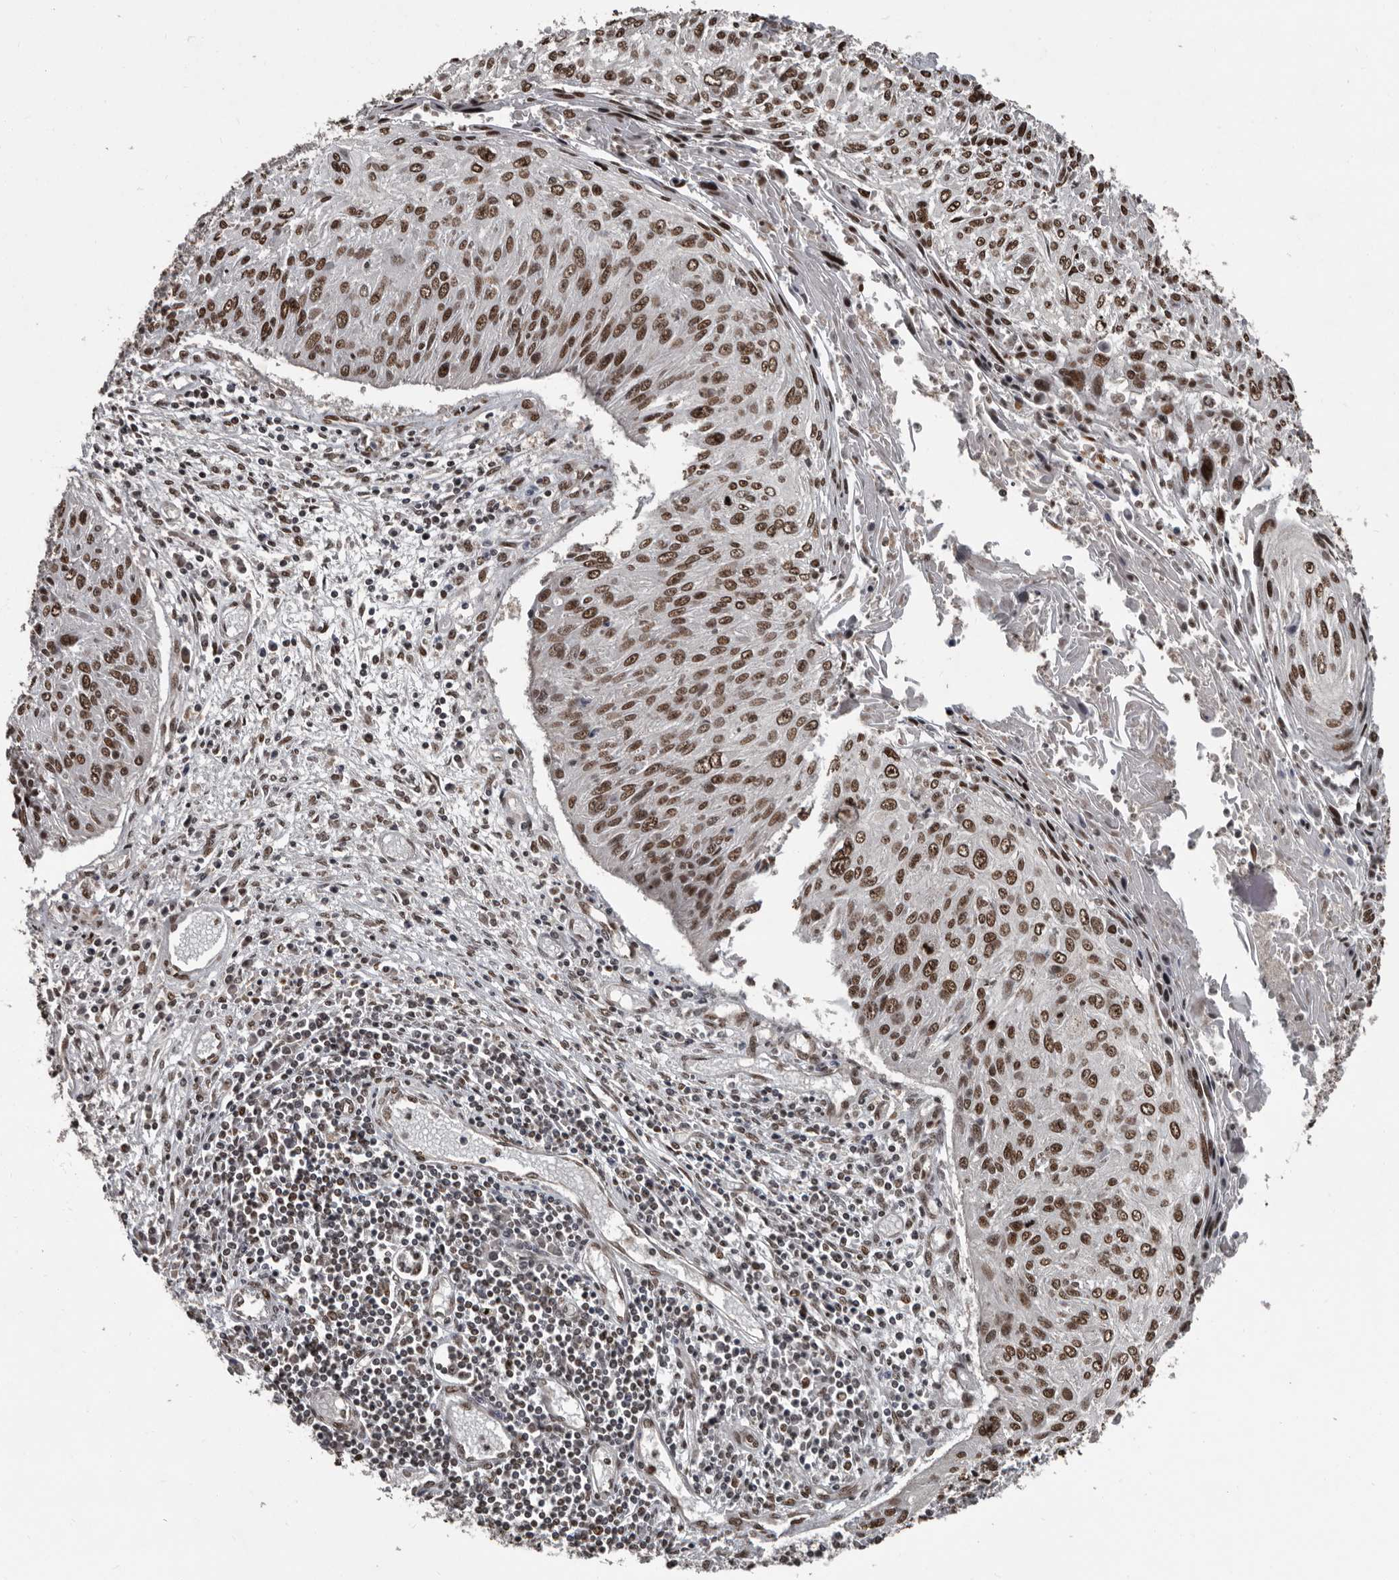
{"staining": {"intensity": "strong", "quantity": ">75%", "location": "nuclear"}, "tissue": "cervical cancer", "cell_type": "Tumor cells", "image_type": "cancer", "snomed": [{"axis": "morphology", "description": "Squamous cell carcinoma, NOS"}, {"axis": "topography", "description": "Cervix"}], "caption": "The image reveals staining of cervical squamous cell carcinoma, revealing strong nuclear protein expression (brown color) within tumor cells. (Brightfield microscopy of DAB IHC at high magnification).", "gene": "CHD1L", "patient": {"sex": "female", "age": 51}}